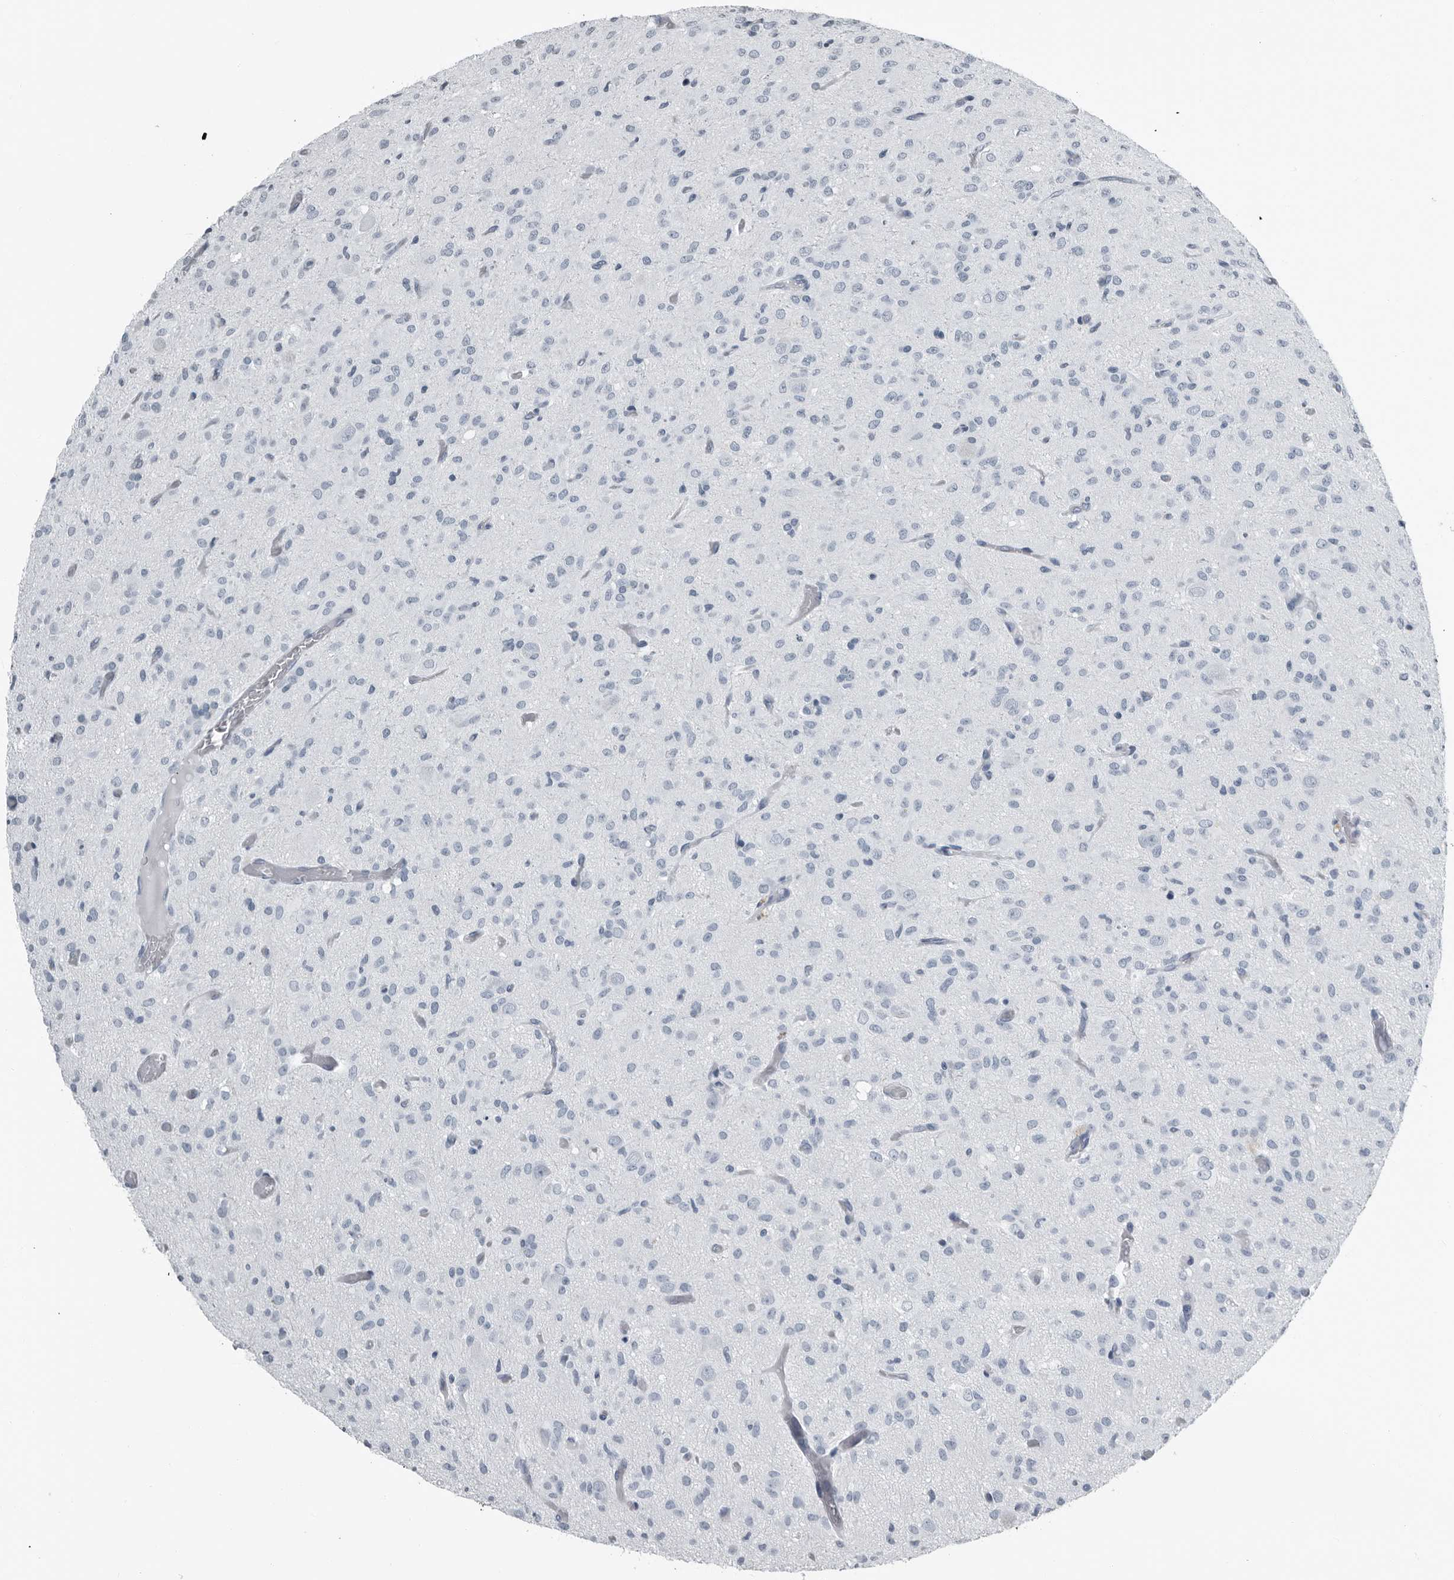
{"staining": {"intensity": "negative", "quantity": "none", "location": "none"}, "tissue": "glioma", "cell_type": "Tumor cells", "image_type": "cancer", "snomed": [{"axis": "morphology", "description": "Glioma, malignant, High grade"}, {"axis": "topography", "description": "Brain"}], "caption": "The IHC histopathology image has no significant positivity in tumor cells of malignant glioma (high-grade) tissue.", "gene": "PRSS1", "patient": {"sex": "female", "age": 59}}